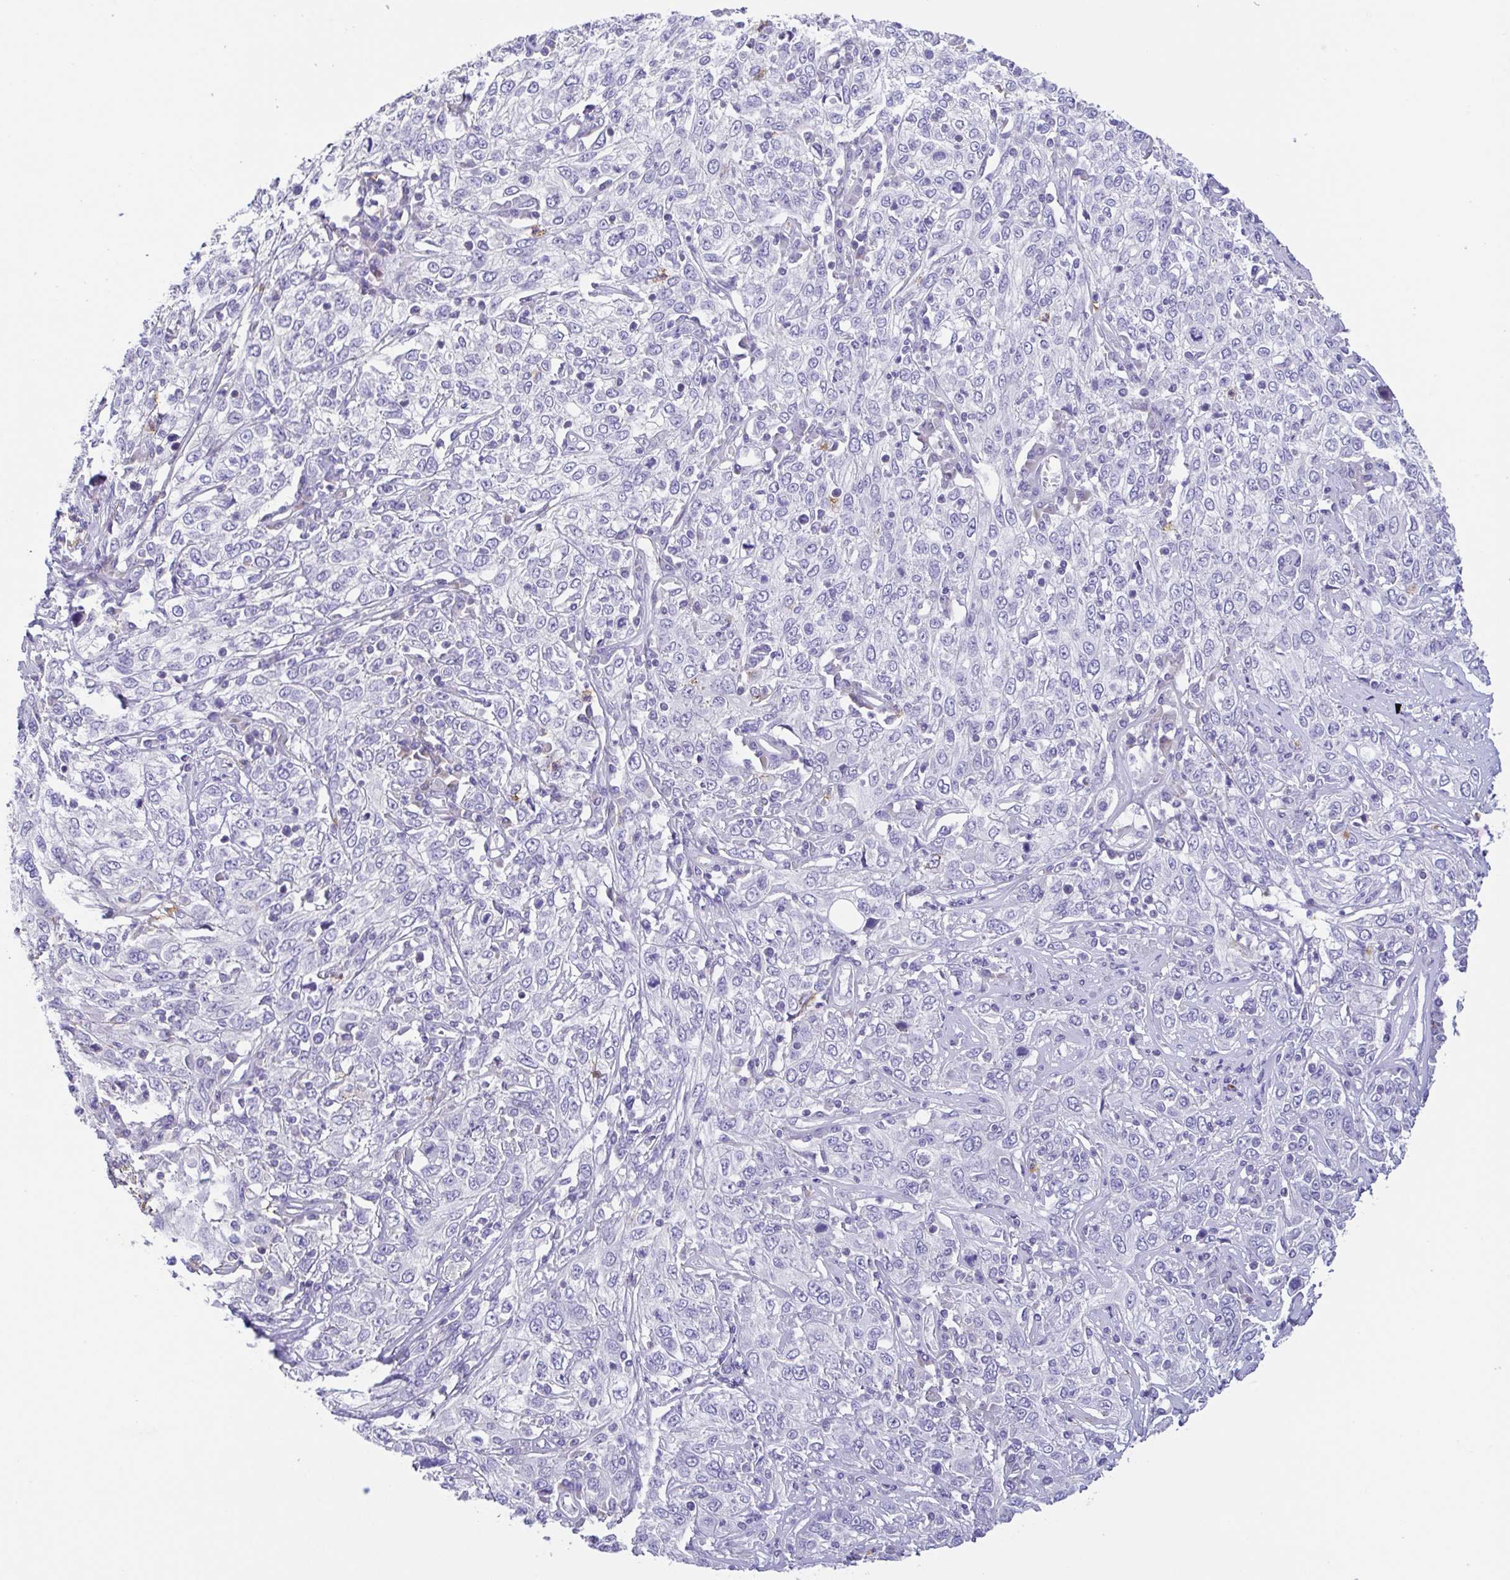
{"staining": {"intensity": "negative", "quantity": "none", "location": "none"}, "tissue": "cervical cancer", "cell_type": "Tumor cells", "image_type": "cancer", "snomed": [{"axis": "morphology", "description": "Squamous cell carcinoma, NOS"}, {"axis": "topography", "description": "Cervix"}], "caption": "Immunohistochemistry micrograph of neoplastic tissue: cervical cancer (squamous cell carcinoma) stained with DAB exhibits no significant protein staining in tumor cells. Brightfield microscopy of IHC stained with DAB (brown) and hematoxylin (blue), captured at high magnification.", "gene": "ARPP21", "patient": {"sex": "female", "age": 46}}